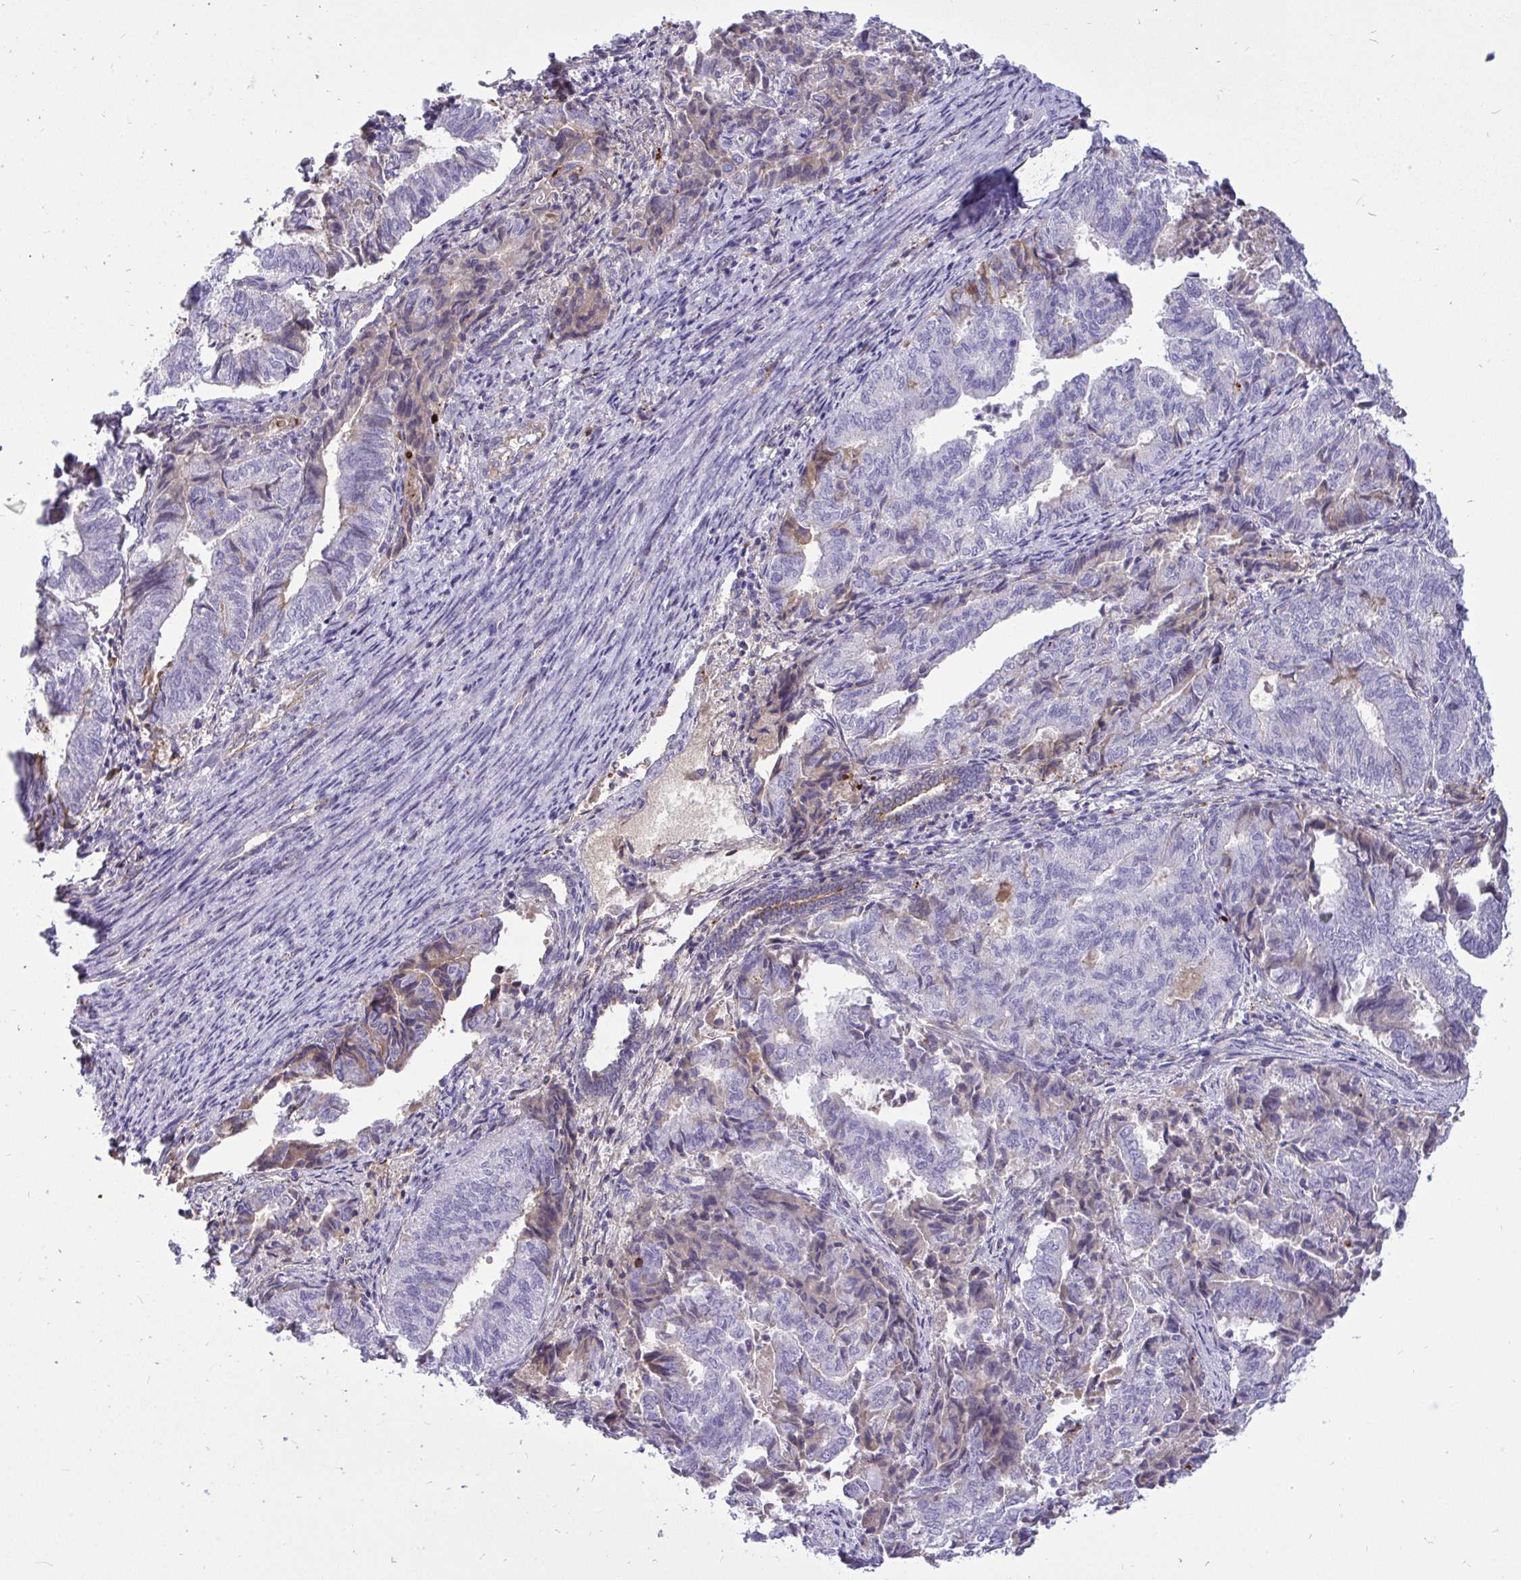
{"staining": {"intensity": "weak", "quantity": "<25%", "location": "cytoplasmic/membranous"}, "tissue": "endometrial cancer", "cell_type": "Tumor cells", "image_type": "cancer", "snomed": [{"axis": "morphology", "description": "Adenocarcinoma, NOS"}, {"axis": "topography", "description": "Endometrium"}], "caption": "Immunohistochemistry image of neoplastic tissue: endometrial cancer stained with DAB (3,3'-diaminobenzidine) shows no significant protein staining in tumor cells. The staining is performed using DAB brown chromogen with nuclei counter-stained in using hematoxylin.", "gene": "F2", "patient": {"sex": "female", "age": 80}}